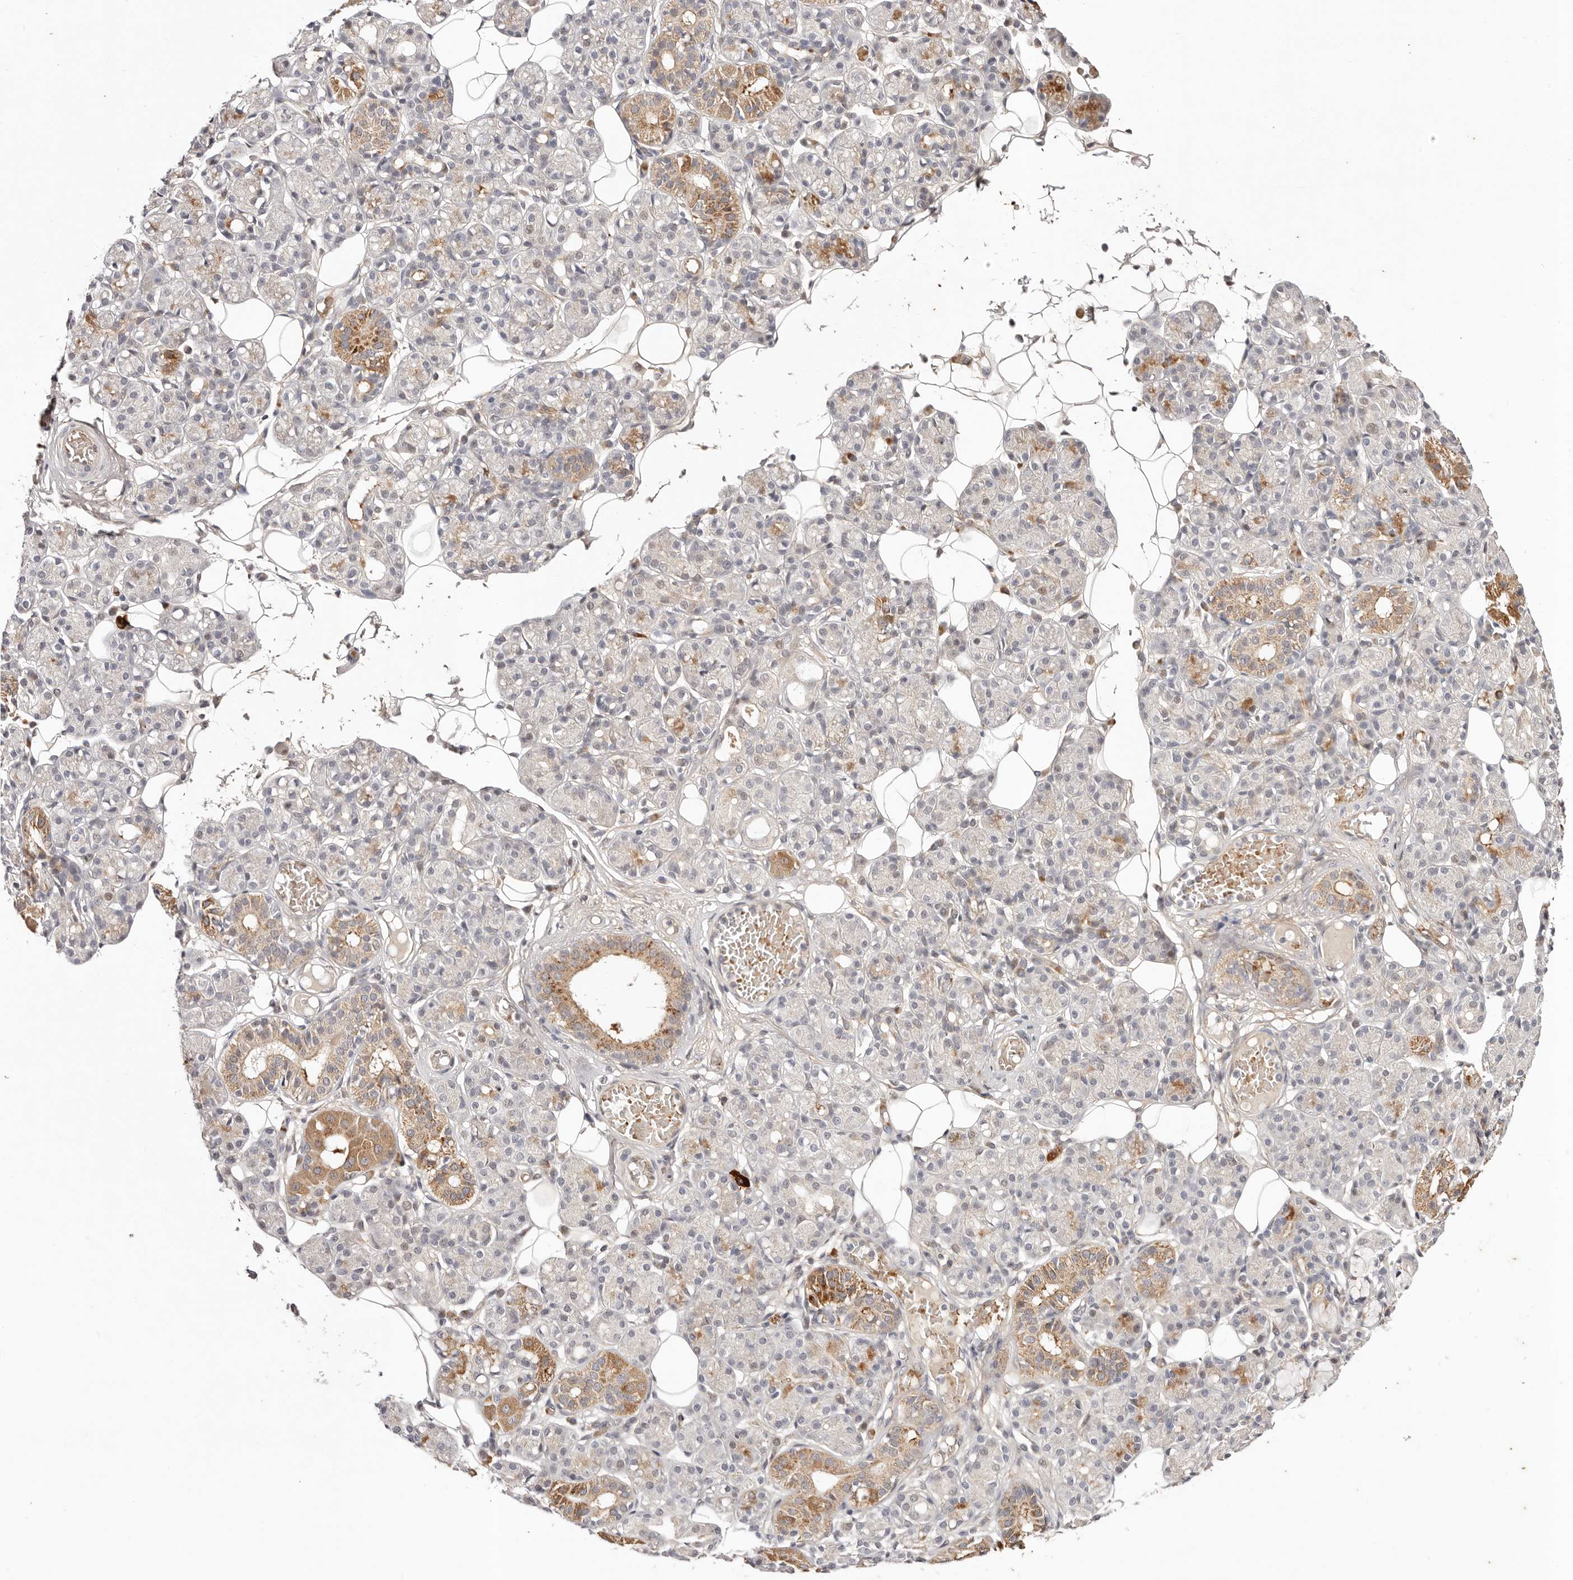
{"staining": {"intensity": "moderate", "quantity": "<25%", "location": "cytoplasmic/membranous"}, "tissue": "salivary gland", "cell_type": "Glandular cells", "image_type": "normal", "snomed": [{"axis": "morphology", "description": "Normal tissue, NOS"}, {"axis": "topography", "description": "Salivary gland"}], "caption": "Unremarkable salivary gland demonstrates moderate cytoplasmic/membranous positivity in approximately <25% of glandular cells, visualized by immunohistochemistry.", "gene": "WRN", "patient": {"sex": "male", "age": 63}}